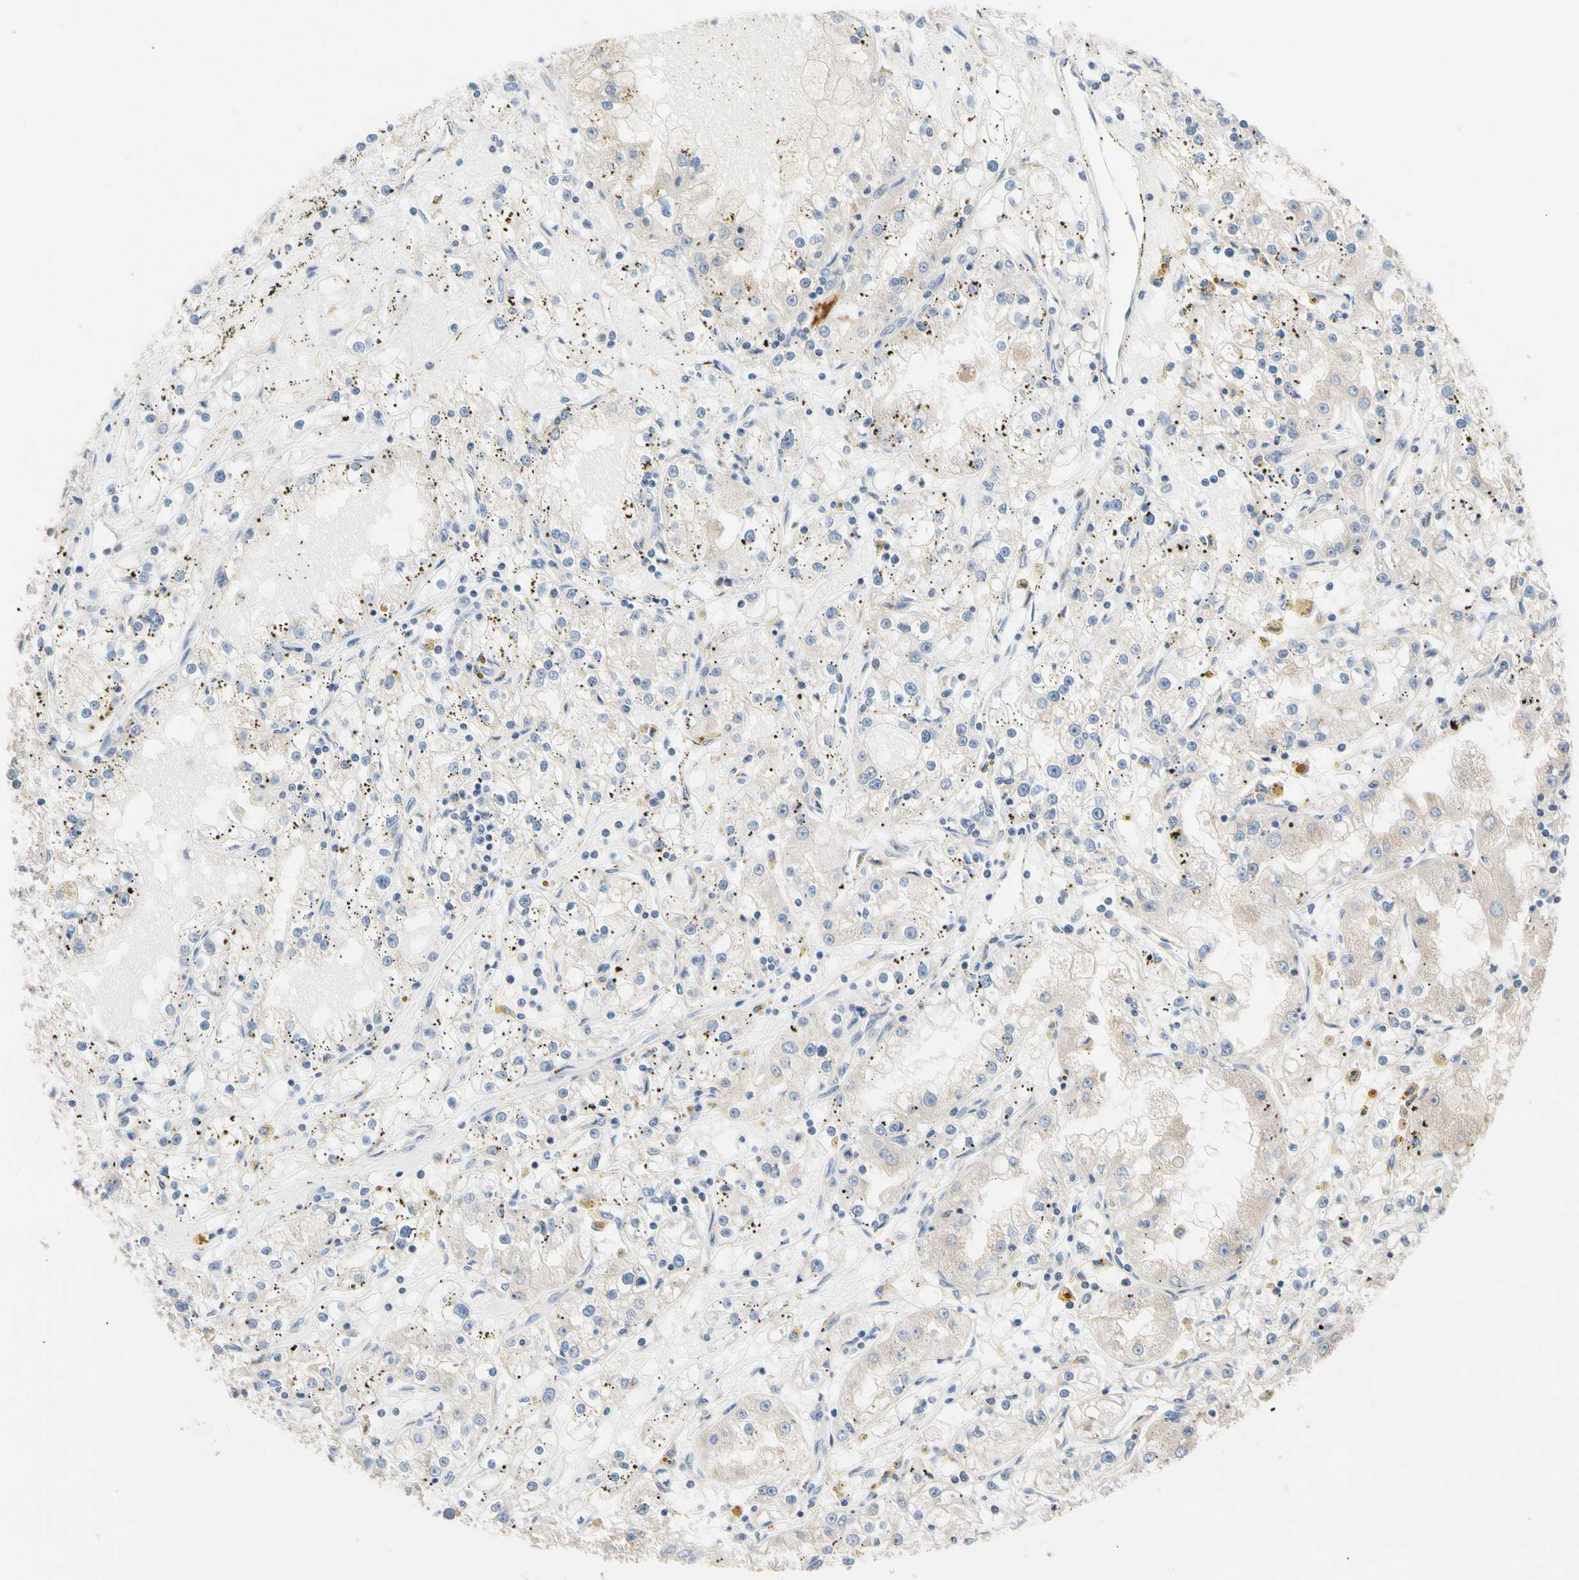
{"staining": {"intensity": "negative", "quantity": "none", "location": "none"}, "tissue": "renal cancer", "cell_type": "Tumor cells", "image_type": "cancer", "snomed": [{"axis": "morphology", "description": "Adenocarcinoma, NOS"}, {"axis": "topography", "description": "Kidney"}], "caption": "Photomicrograph shows no protein positivity in tumor cells of renal cancer (adenocarcinoma) tissue.", "gene": "CNST", "patient": {"sex": "male", "age": 56}}